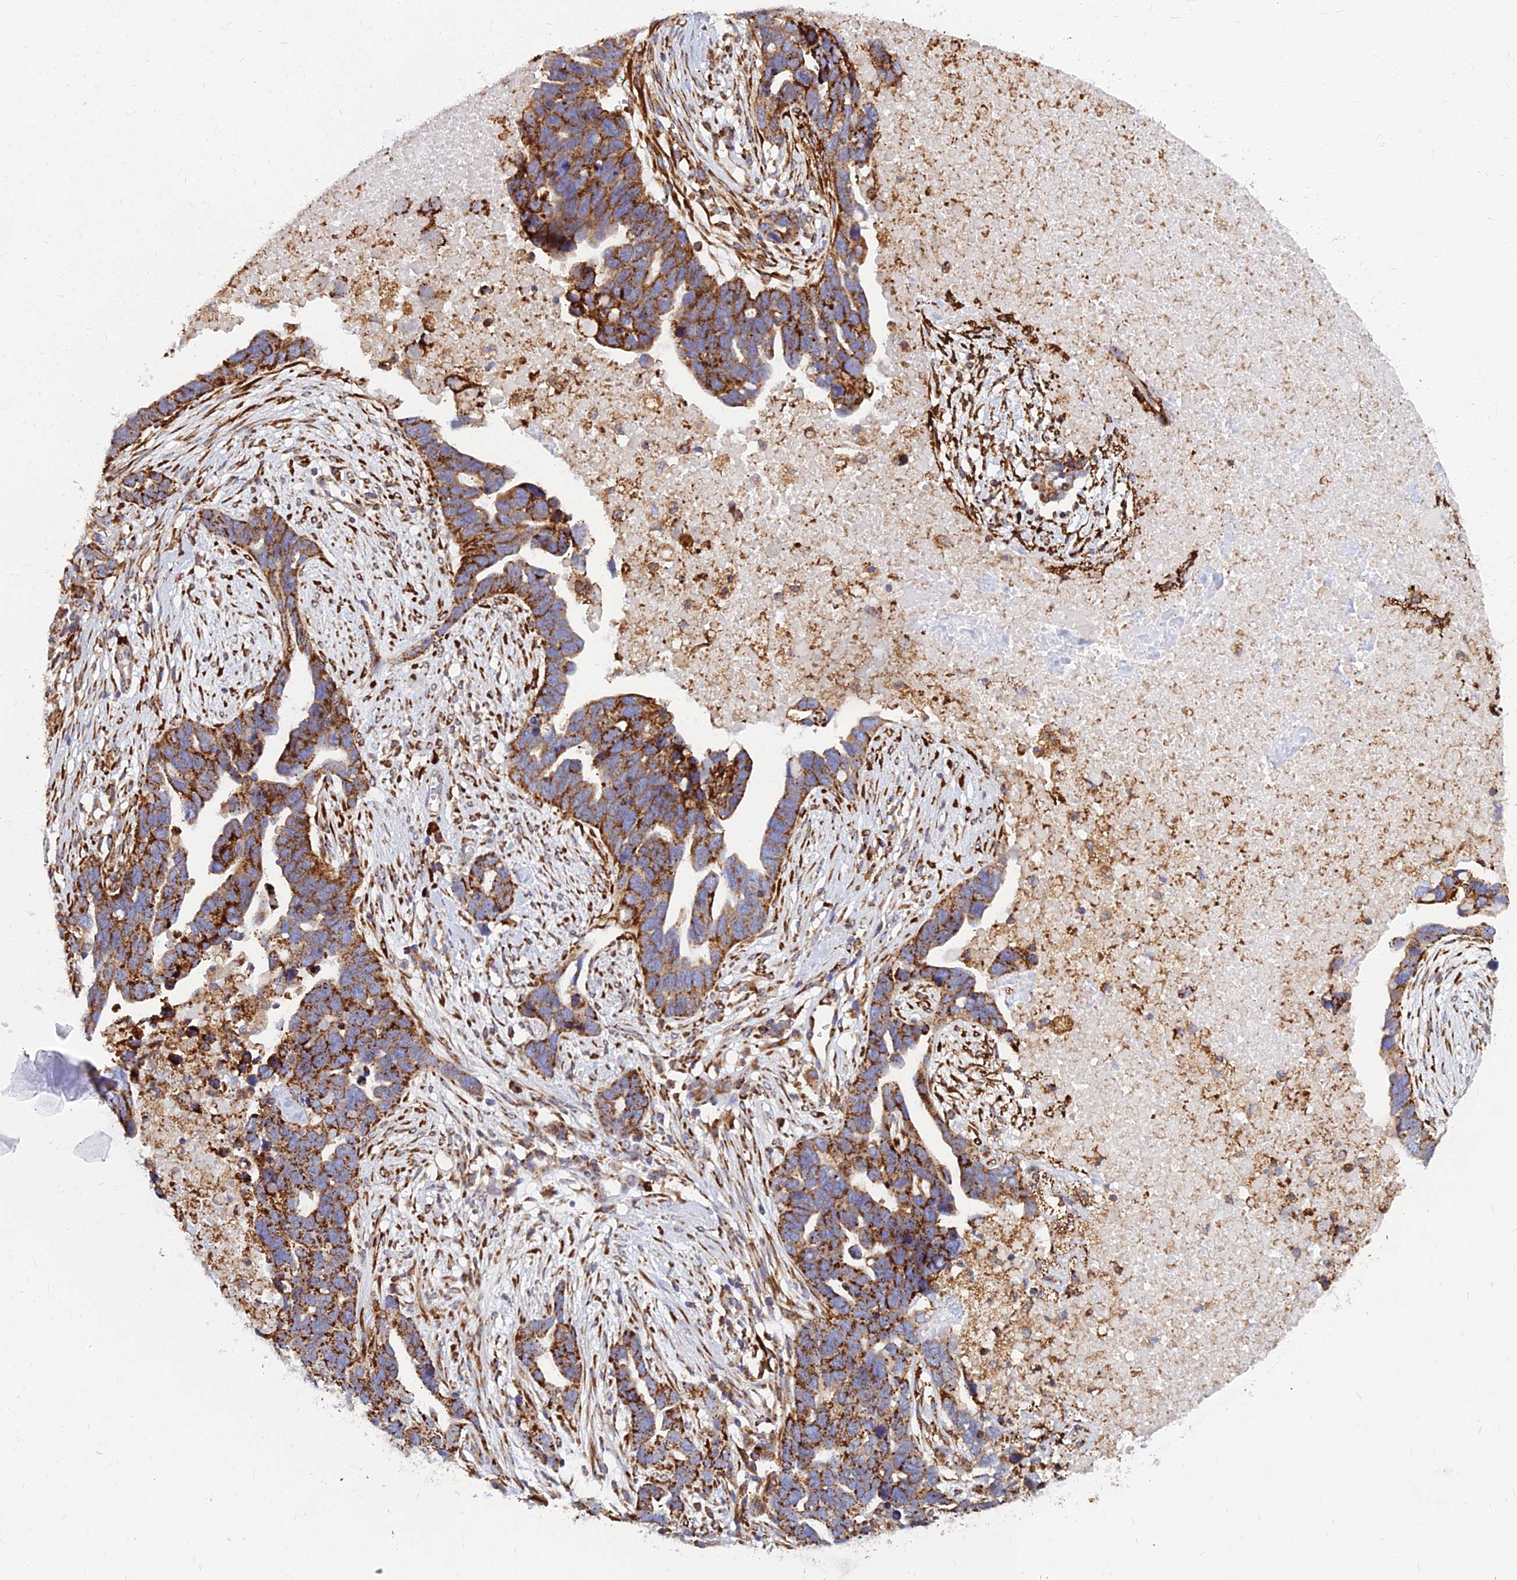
{"staining": {"intensity": "strong", "quantity": ">75%", "location": "cytoplasmic/membranous"}, "tissue": "ovarian cancer", "cell_type": "Tumor cells", "image_type": "cancer", "snomed": [{"axis": "morphology", "description": "Cystadenocarcinoma, serous, NOS"}, {"axis": "topography", "description": "Ovary"}], "caption": "Brown immunohistochemical staining in human ovarian cancer (serous cystadenocarcinoma) shows strong cytoplasmic/membranous staining in about >75% of tumor cells.", "gene": "CCT6B", "patient": {"sex": "female", "age": 54}}